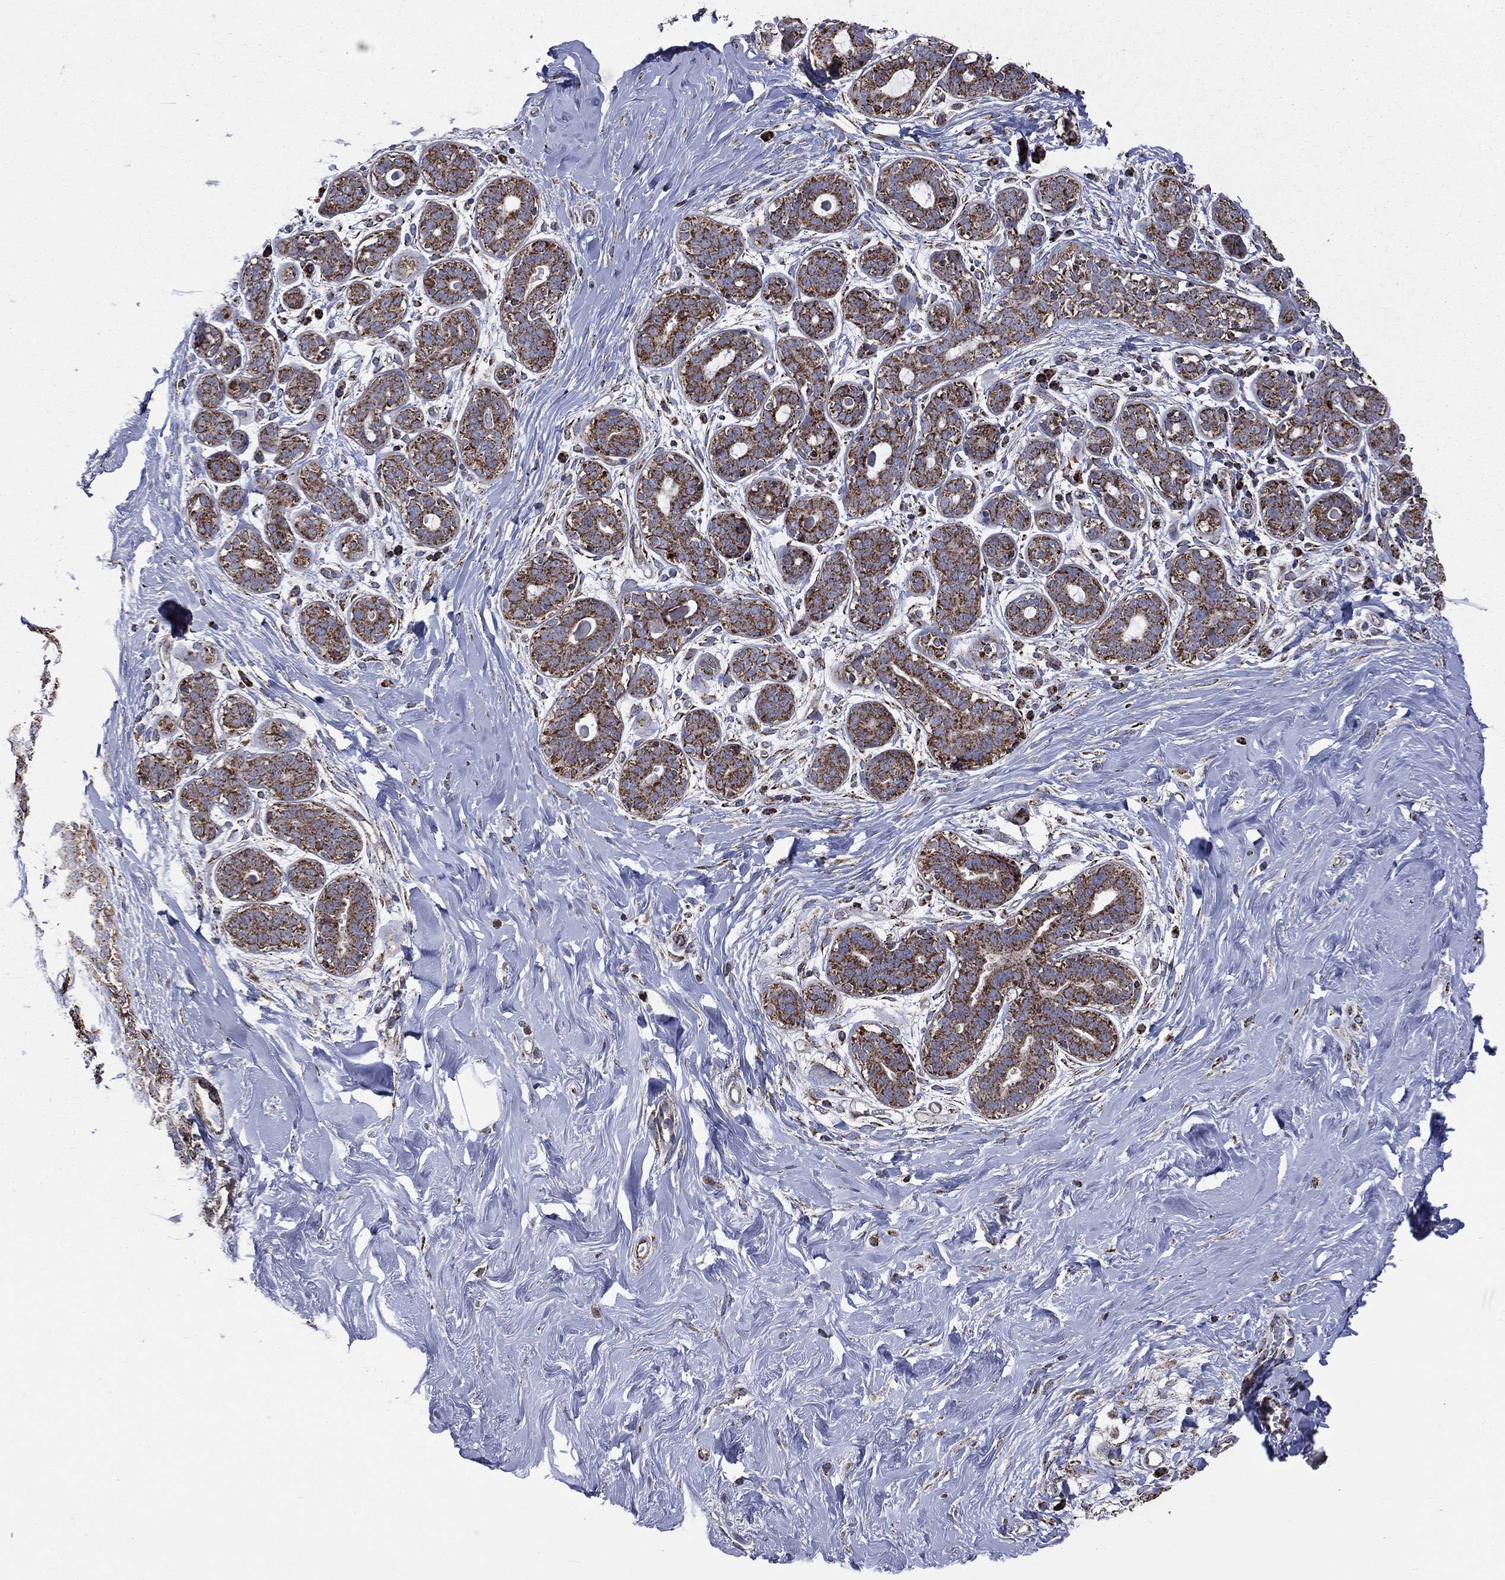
{"staining": {"intensity": "strong", "quantity": ">75%", "location": "cytoplasmic/membranous"}, "tissue": "breast", "cell_type": "Glandular cells", "image_type": "normal", "snomed": [{"axis": "morphology", "description": "Normal tissue, NOS"}, {"axis": "topography", "description": "Breast"}], "caption": "Brown immunohistochemical staining in normal breast exhibits strong cytoplasmic/membranous positivity in approximately >75% of glandular cells. (Brightfield microscopy of DAB IHC at high magnification).", "gene": "GOT2", "patient": {"sex": "female", "age": 43}}